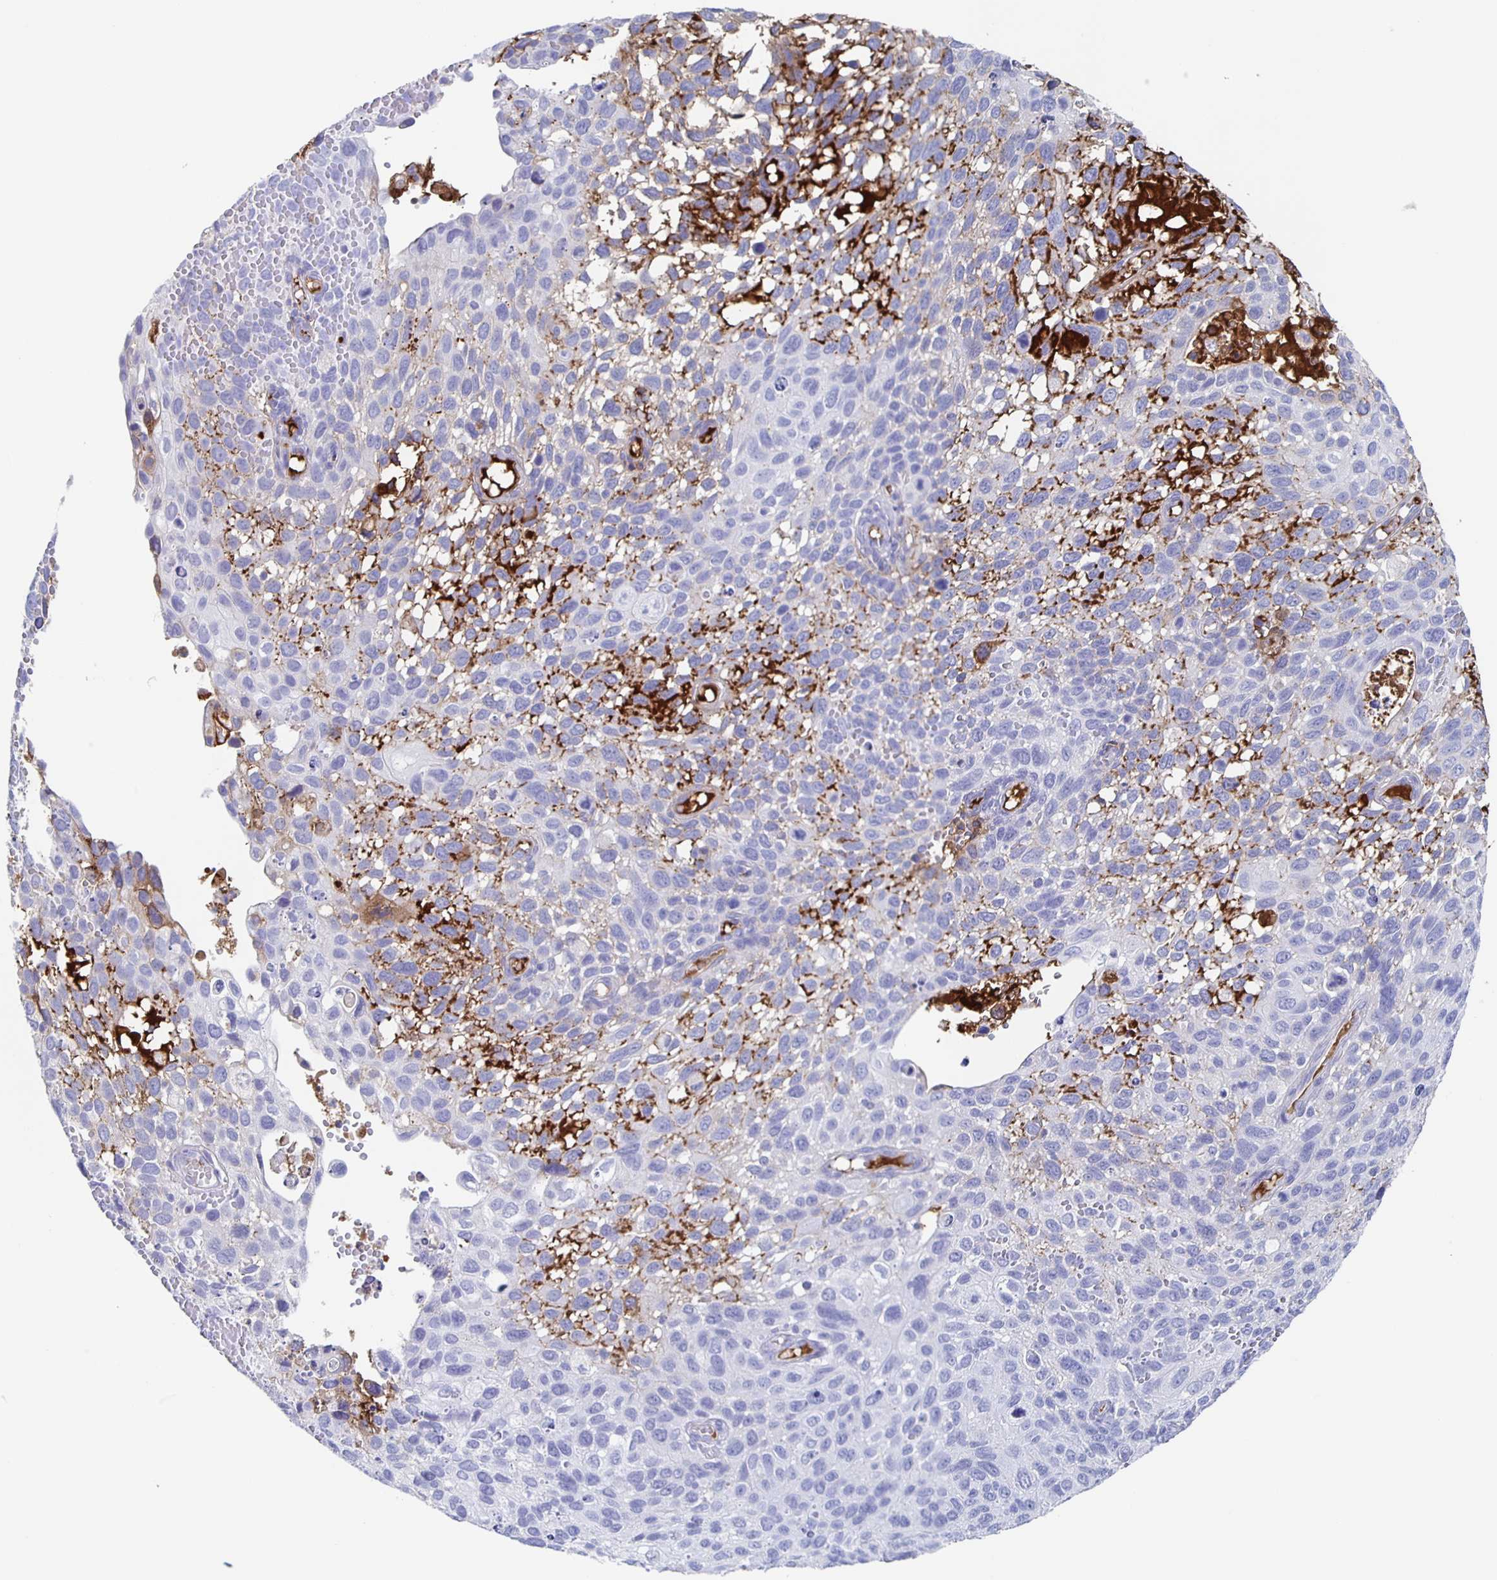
{"staining": {"intensity": "negative", "quantity": "none", "location": "none"}, "tissue": "cervical cancer", "cell_type": "Tumor cells", "image_type": "cancer", "snomed": [{"axis": "morphology", "description": "Squamous cell carcinoma, NOS"}, {"axis": "topography", "description": "Cervix"}], "caption": "Tumor cells are negative for brown protein staining in cervical squamous cell carcinoma.", "gene": "FGA", "patient": {"sex": "female", "age": 70}}